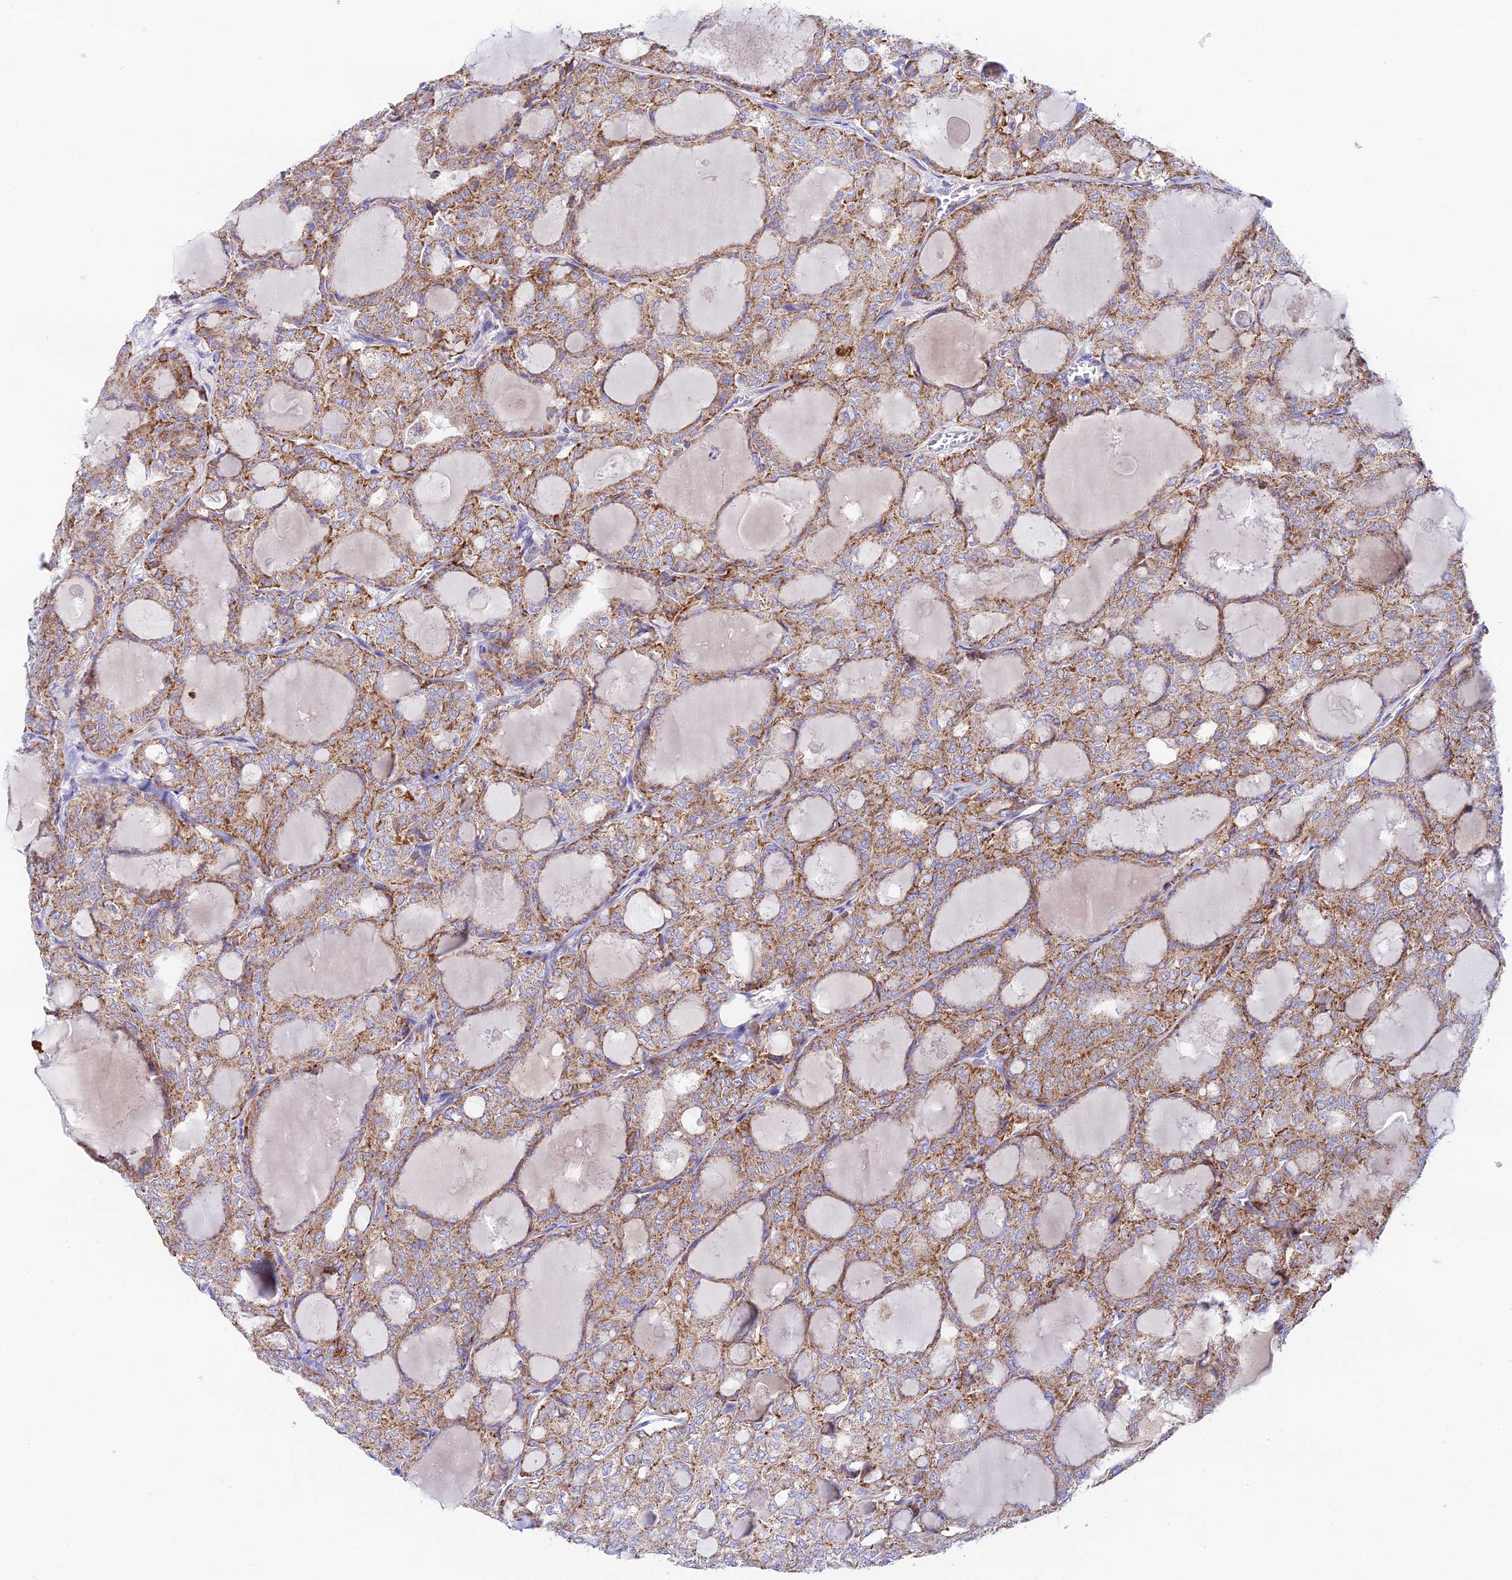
{"staining": {"intensity": "moderate", "quantity": ">75%", "location": "cytoplasmic/membranous"}, "tissue": "thyroid cancer", "cell_type": "Tumor cells", "image_type": "cancer", "snomed": [{"axis": "morphology", "description": "Follicular adenoma carcinoma, NOS"}, {"axis": "topography", "description": "Thyroid gland"}], "caption": "There is medium levels of moderate cytoplasmic/membranous positivity in tumor cells of thyroid cancer, as demonstrated by immunohistochemical staining (brown color).", "gene": "HSDL2", "patient": {"sex": "male", "age": 75}}